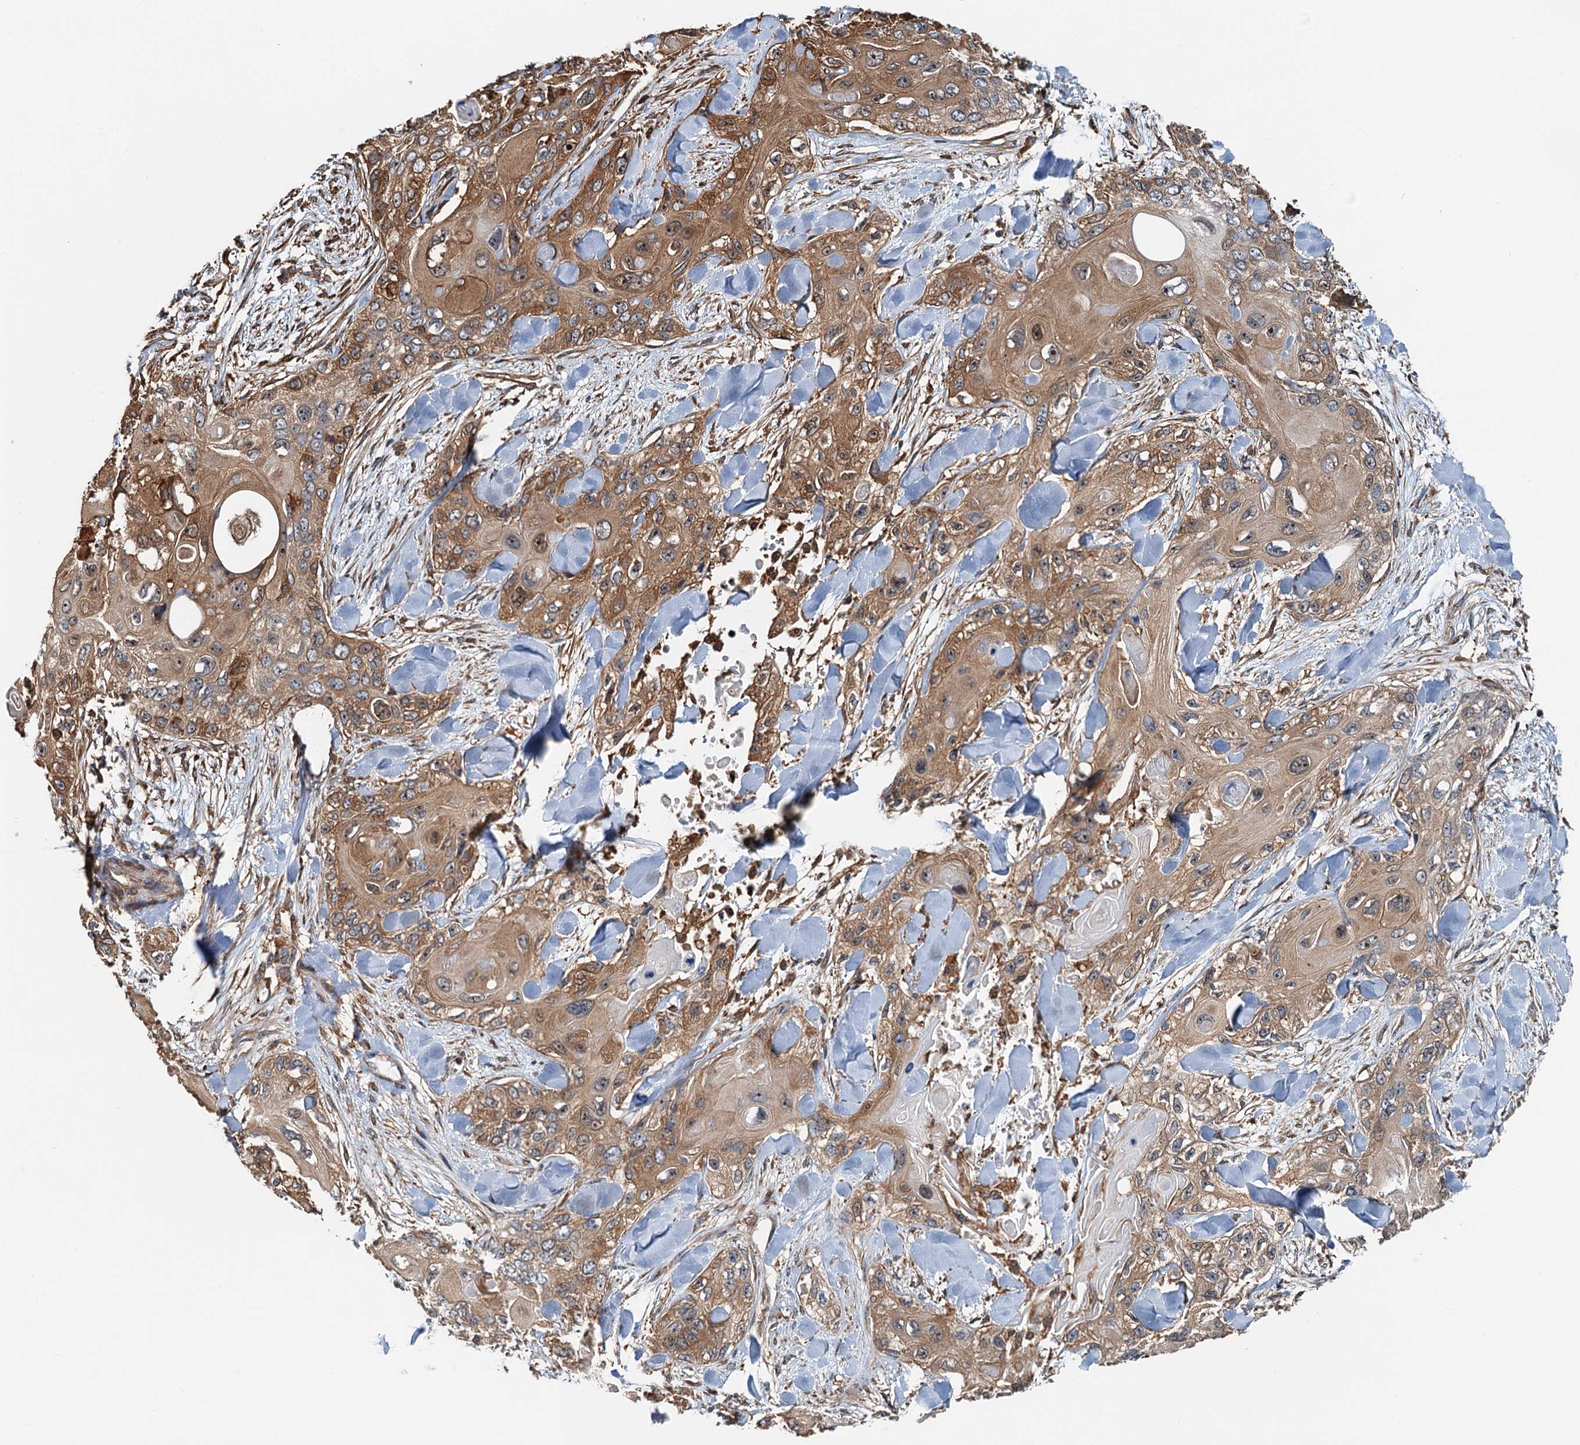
{"staining": {"intensity": "moderate", "quantity": ">75%", "location": "cytoplasmic/membranous"}, "tissue": "skin cancer", "cell_type": "Tumor cells", "image_type": "cancer", "snomed": [{"axis": "morphology", "description": "Normal tissue, NOS"}, {"axis": "morphology", "description": "Squamous cell carcinoma, NOS"}, {"axis": "topography", "description": "Skin"}], "caption": "There is medium levels of moderate cytoplasmic/membranous expression in tumor cells of skin squamous cell carcinoma, as demonstrated by immunohistochemical staining (brown color).", "gene": "USP6NL", "patient": {"sex": "male", "age": 72}}